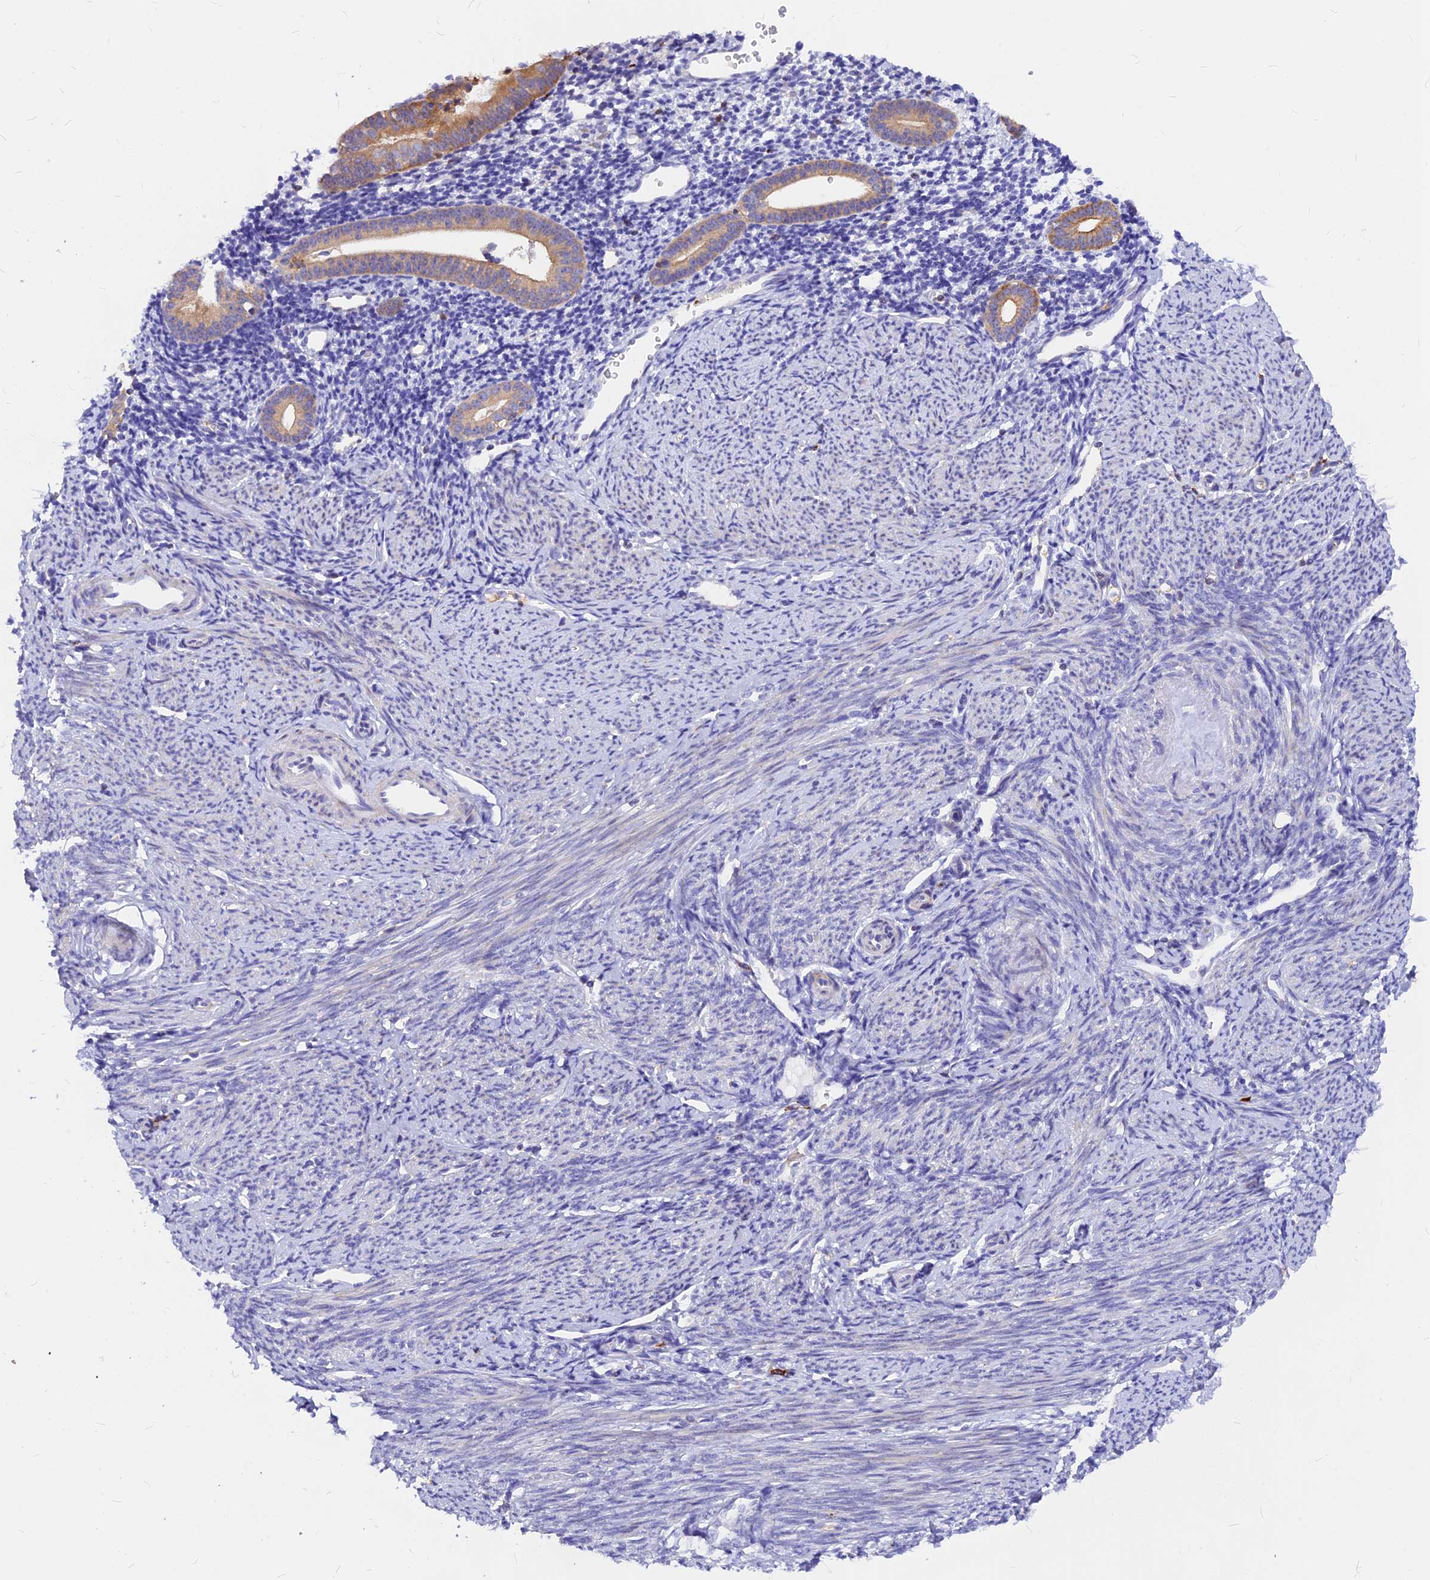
{"staining": {"intensity": "negative", "quantity": "none", "location": "none"}, "tissue": "endometrium", "cell_type": "Cells in endometrial stroma", "image_type": "normal", "snomed": [{"axis": "morphology", "description": "Normal tissue, NOS"}, {"axis": "topography", "description": "Endometrium"}], "caption": "Immunohistochemistry (IHC) photomicrograph of normal endometrium stained for a protein (brown), which exhibits no staining in cells in endometrial stroma.", "gene": "DENND2D", "patient": {"sex": "female", "age": 56}}